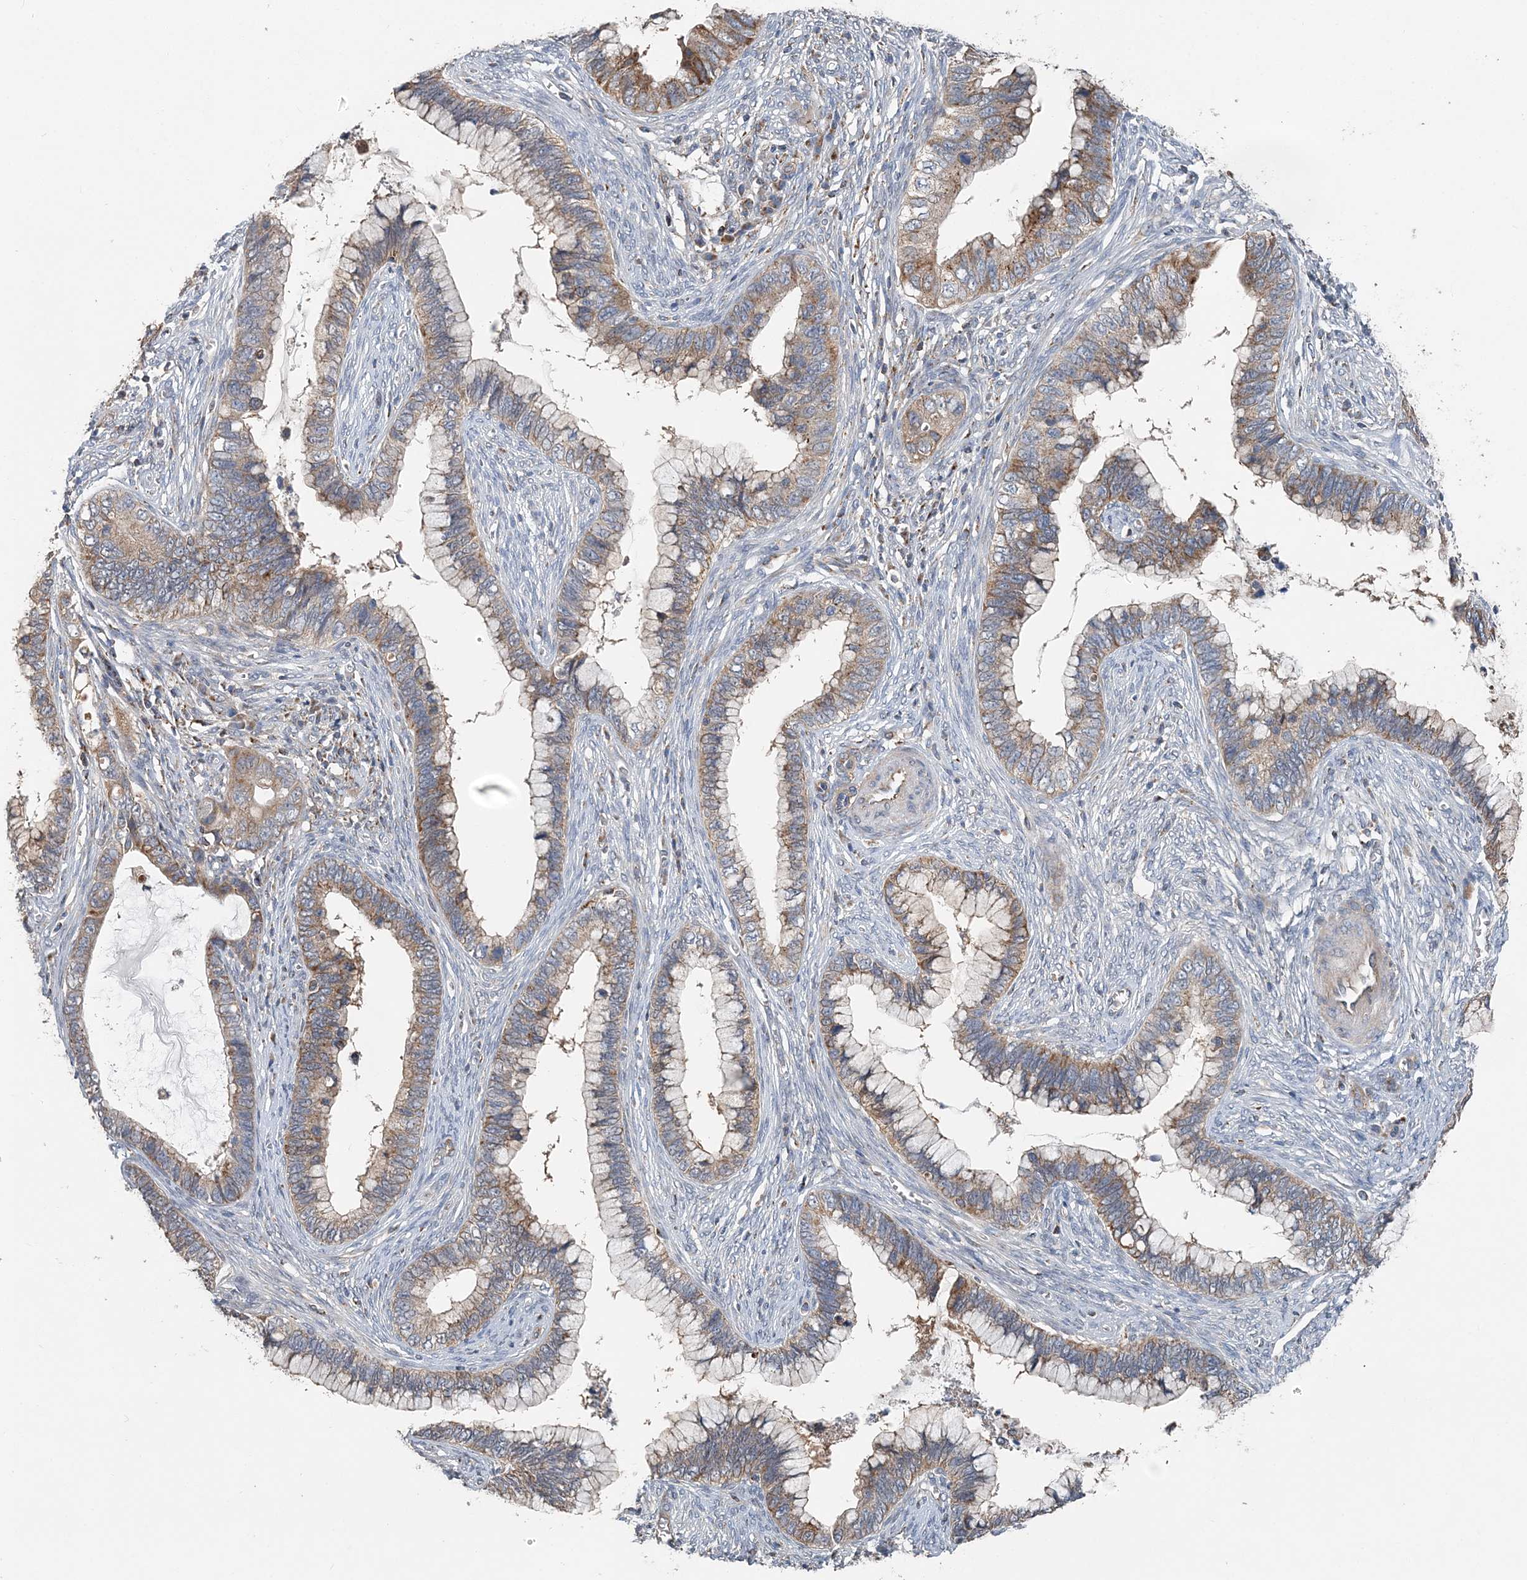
{"staining": {"intensity": "moderate", "quantity": ">75%", "location": "cytoplasmic/membranous"}, "tissue": "cervical cancer", "cell_type": "Tumor cells", "image_type": "cancer", "snomed": [{"axis": "morphology", "description": "Adenocarcinoma, NOS"}, {"axis": "topography", "description": "Cervix"}], "caption": "Immunohistochemical staining of adenocarcinoma (cervical) reveals medium levels of moderate cytoplasmic/membranous protein positivity in approximately >75% of tumor cells.", "gene": "SPRY2", "patient": {"sex": "female", "age": 44}}